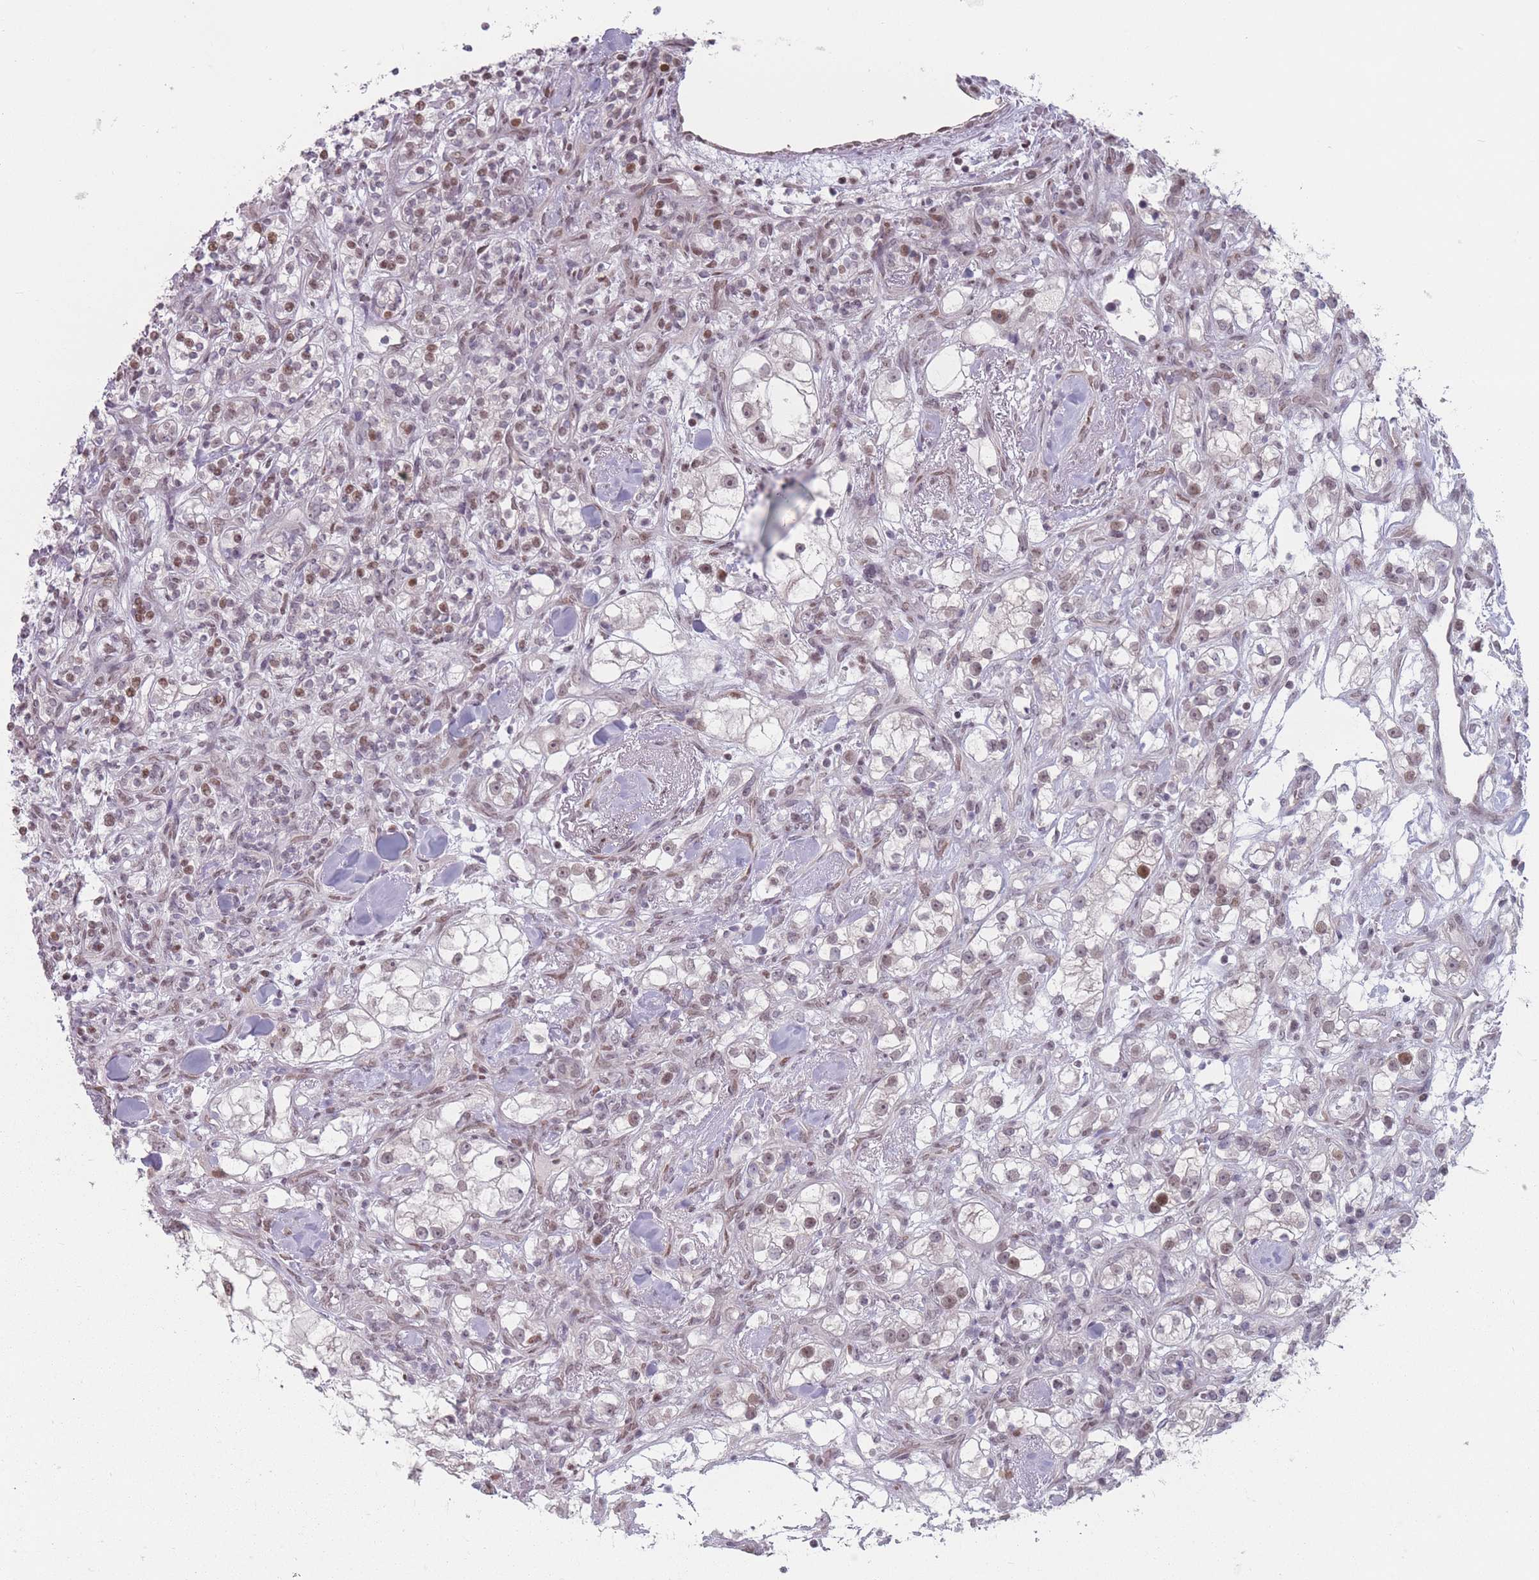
{"staining": {"intensity": "weak", "quantity": "25%-75%", "location": "nuclear"}, "tissue": "renal cancer", "cell_type": "Tumor cells", "image_type": "cancer", "snomed": [{"axis": "morphology", "description": "Adenocarcinoma, NOS"}, {"axis": "topography", "description": "Kidney"}], "caption": "Tumor cells reveal low levels of weak nuclear staining in approximately 25%-75% of cells in human renal cancer. The staining was performed using DAB to visualize the protein expression in brown, while the nuclei were stained in blue with hematoxylin (Magnification: 20x).", "gene": "SH3BGRL2", "patient": {"sex": "male", "age": 77}}